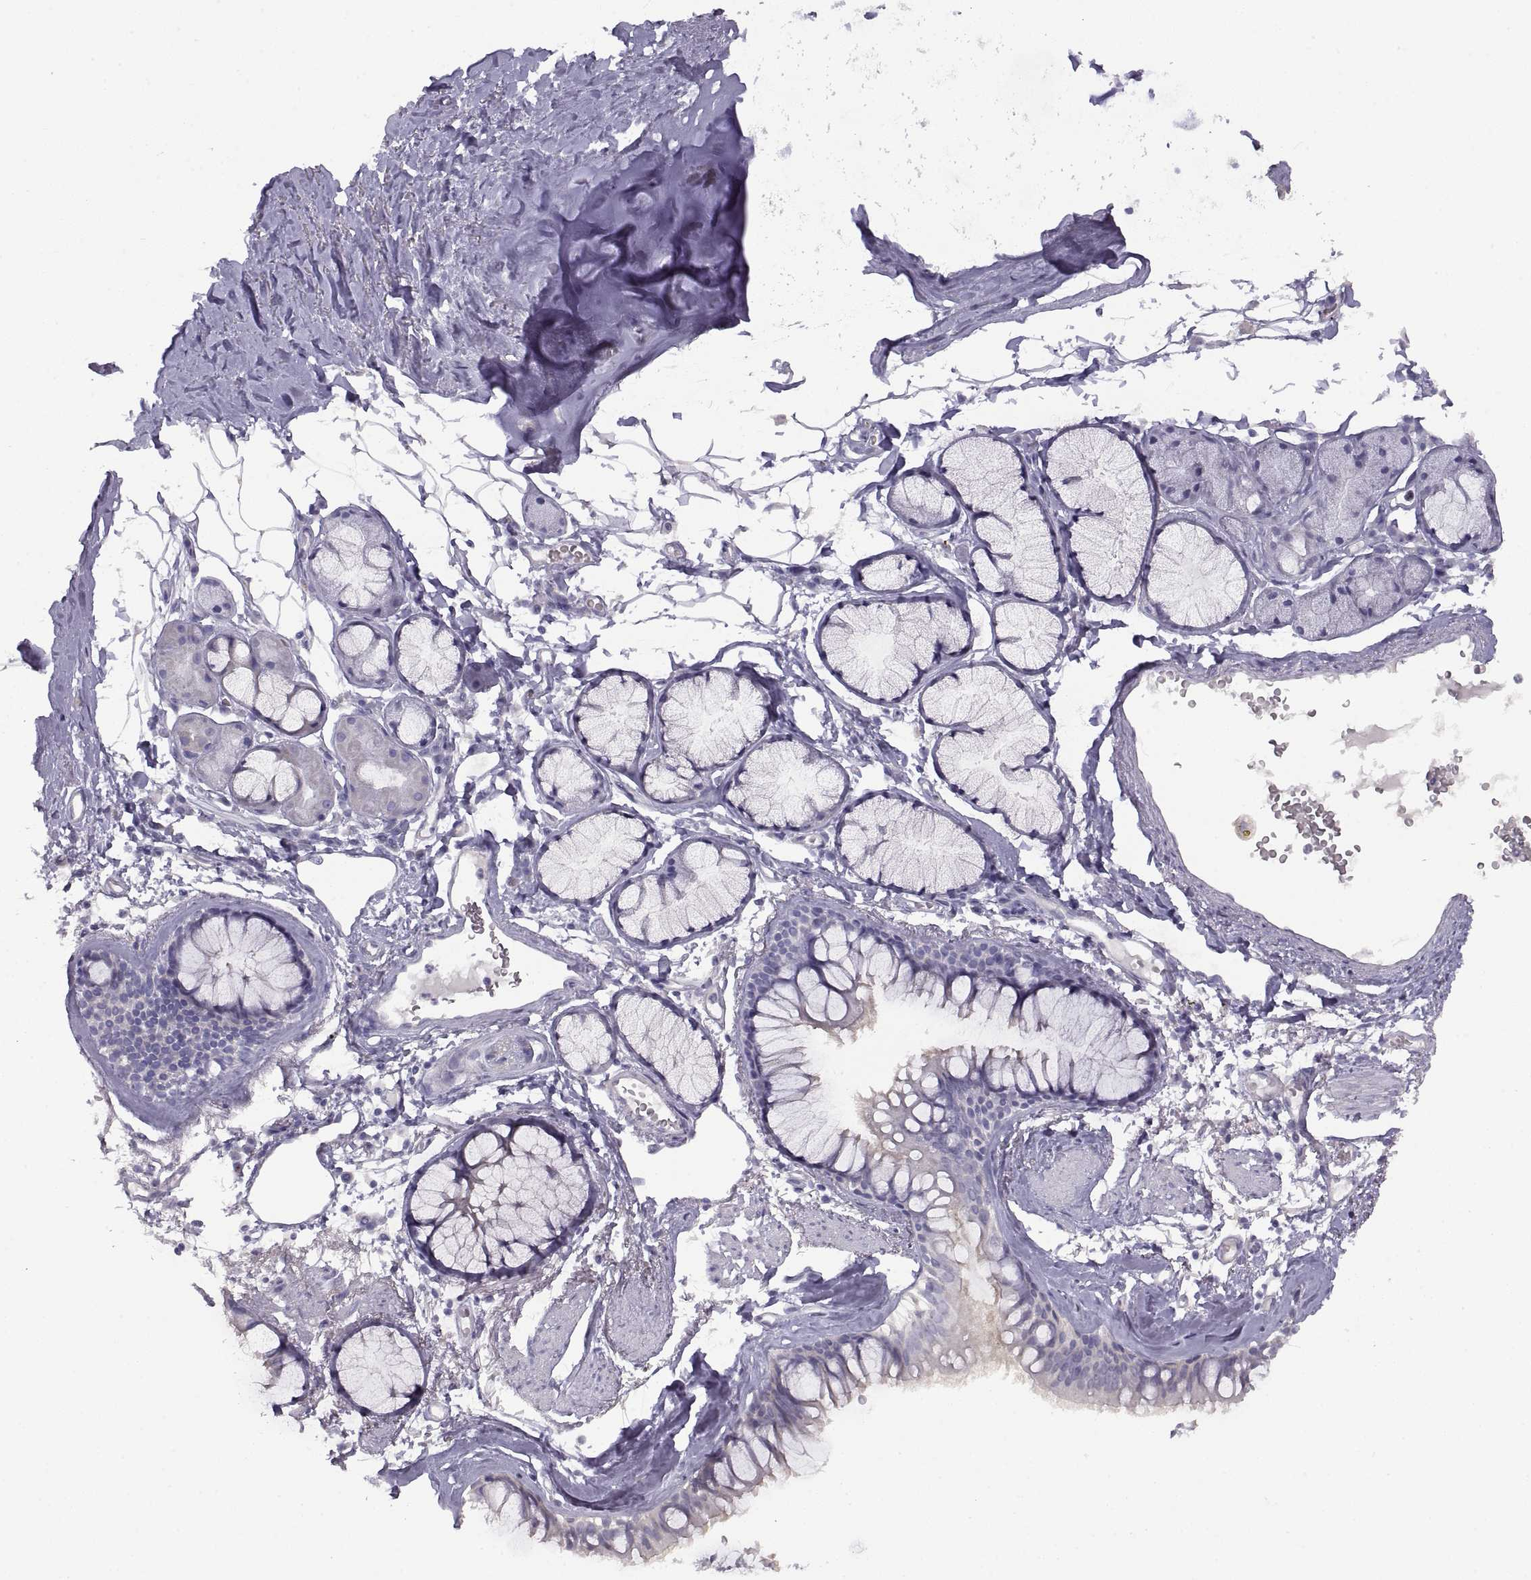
{"staining": {"intensity": "negative", "quantity": "none", "location": "none"}, "tissue": "bronchus", "cell_type": "Respiratory epithelial cells", "image_type": "normal", "snomed": [{"axis": "morphology", "description": "Normal tissue, NOS"}, {"axis": "morphology", "description": "Squamous cell carcinoma, NOS"}, {"axis": "topography", "description": "Cartilage tissue"}, {"axis": "topography", "description": "Bronchus"}], "caption": "A micrograph of human bronchus is negative for staining in respiratory epithelial cells. The staining was performed using DAB to visualize the protein expression in brown, while the nuclei were stained in blue with hematoxylin (Magnification: 20x).", "gene": "CRYBB3", "patient": {"sex": "male", "age": 72}}